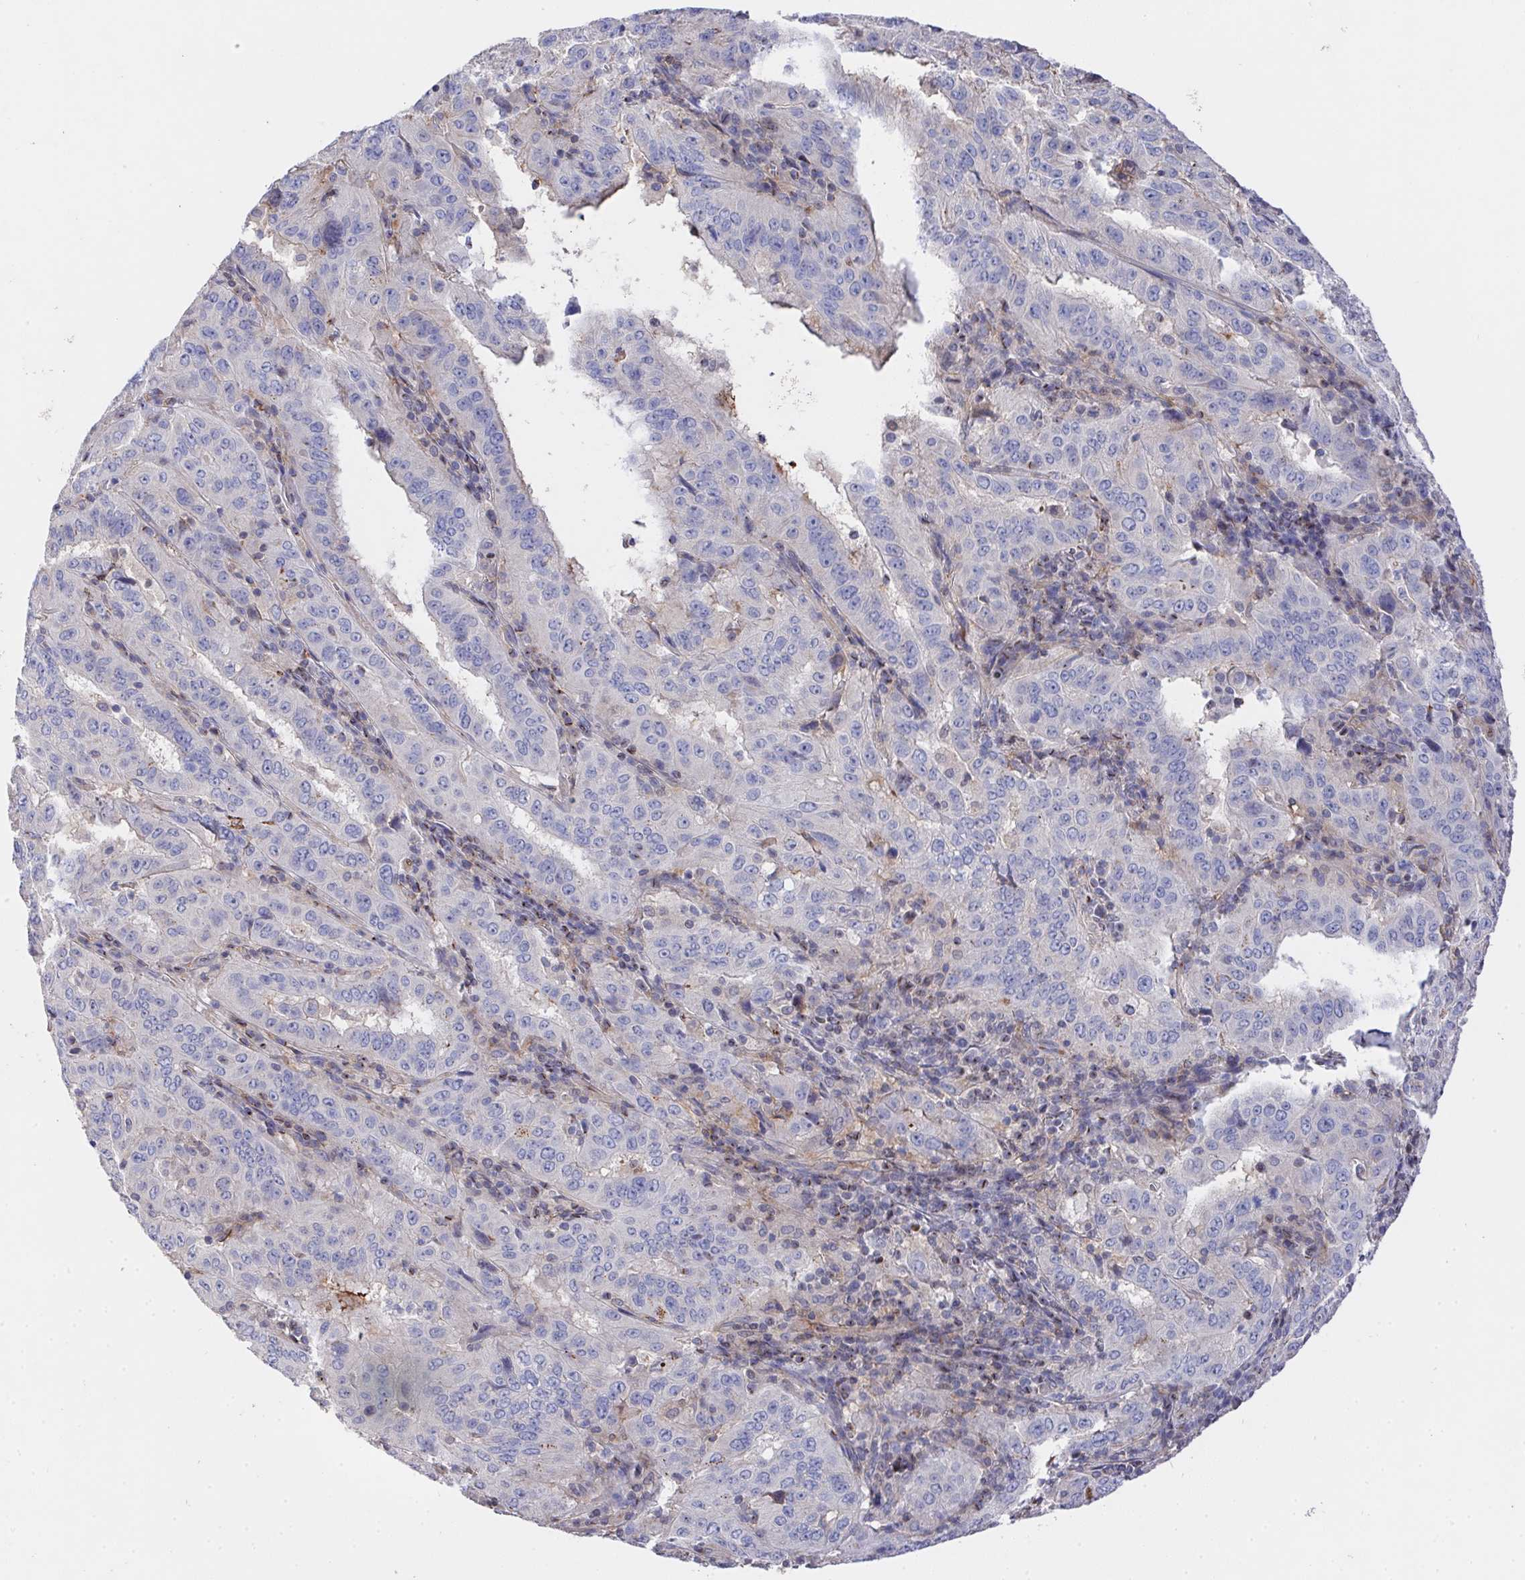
{"staining": {"intensity": "negative", "quantity": "none", "location": "none"}, "tissue": "pancreatic cancer", "cell_type": "Tumor cells", "image_type": "cancer", "snomed": [{"axis": "morphology", "description": "Adenocarcinoma, NOS"}, {"axis": "topography", "description": "Pancreas"}], "caption": "This is an immunohistochemistry (IHC) photomicrograph of human pancreatic cancer (adenocarcinoma). There is no positivity in tumor cells.", "gene": "PRG3", "patient": {"sex": "male", "age": 63}}